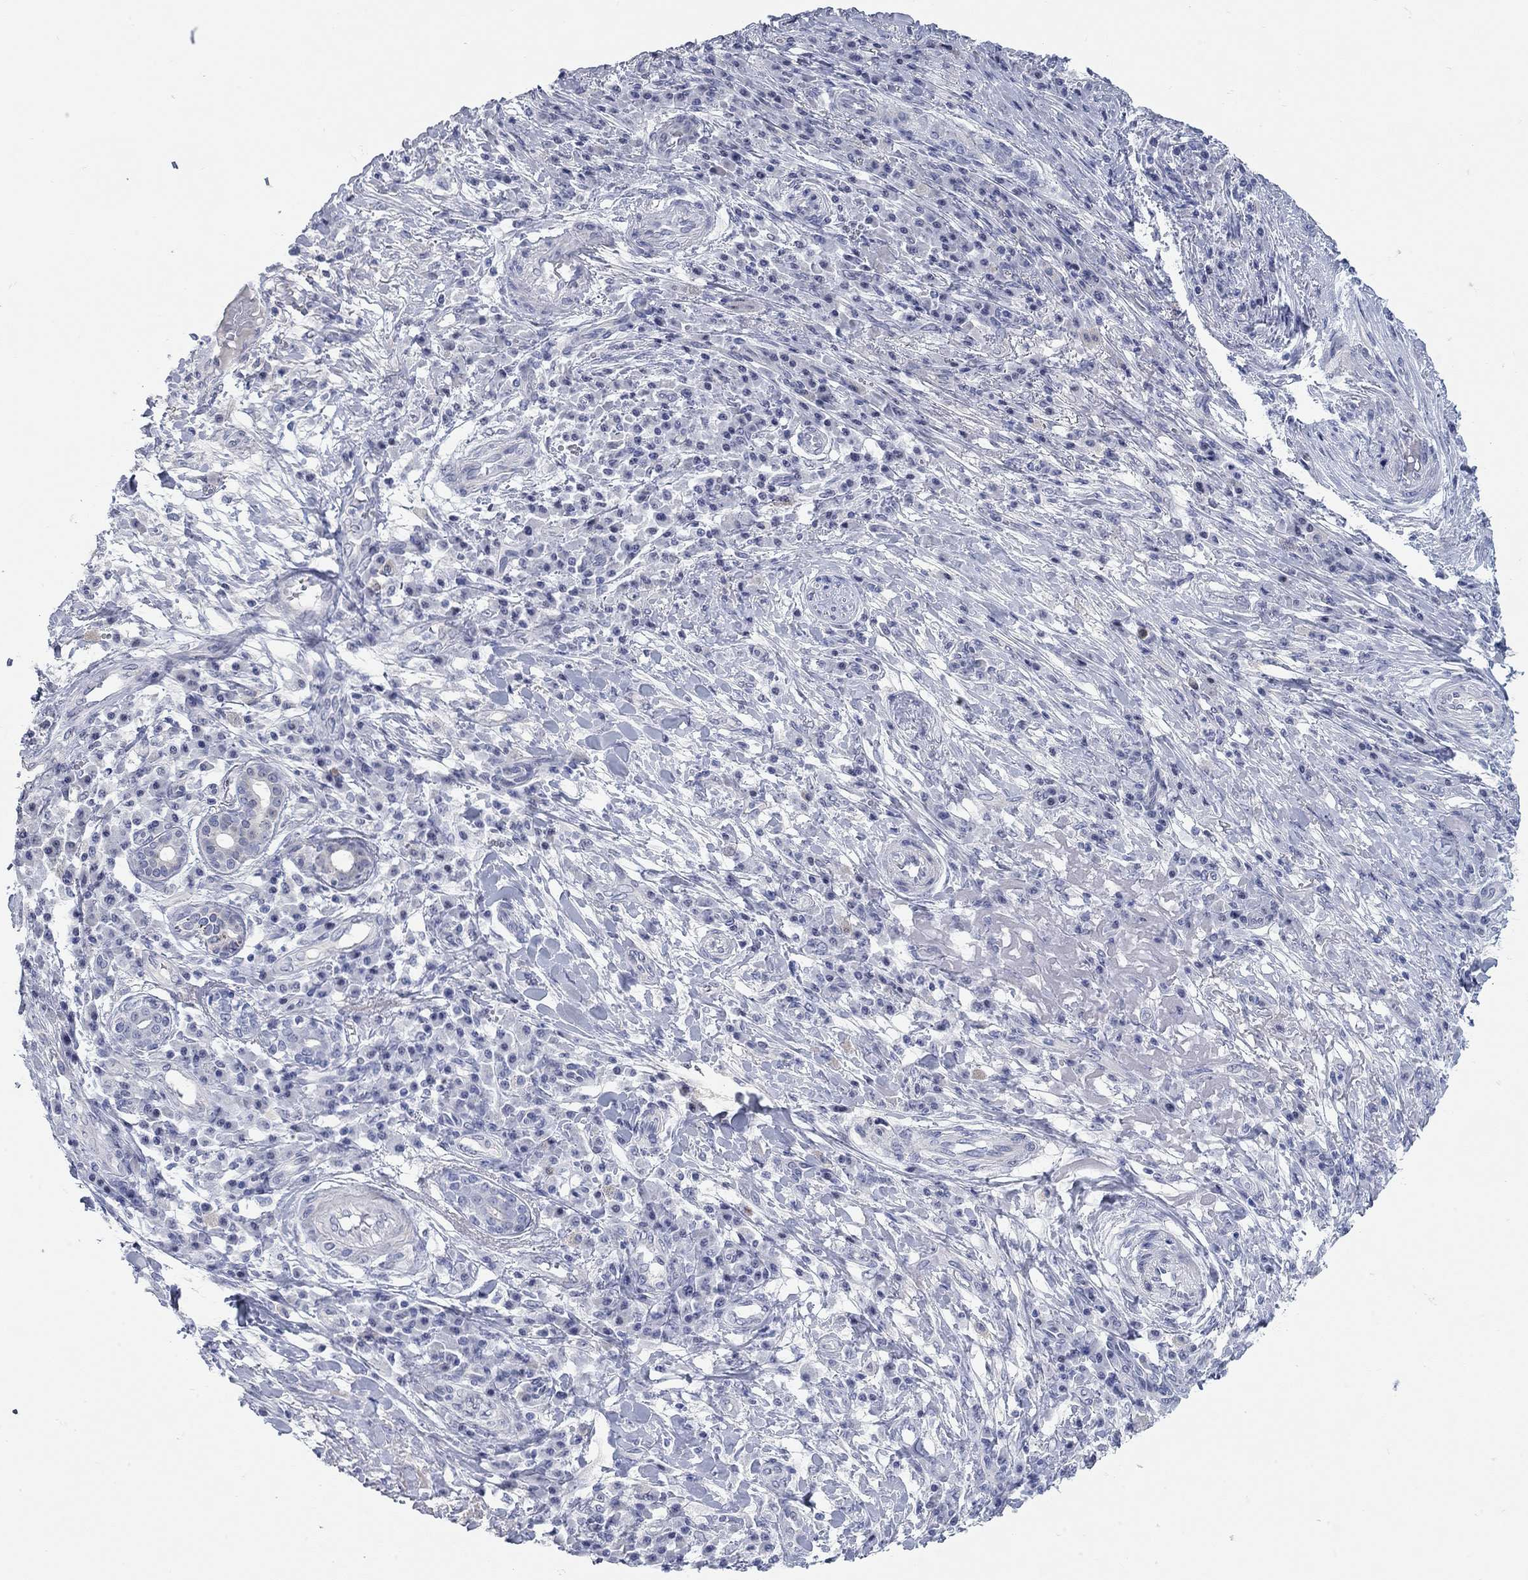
{"staining": {"intensity": "negative", "quantity": "none", "location": "none"}, "tissue": "skin cancer", "cell_type": "Tumor cells", "image_type": "cancer", "snomed": [{"axis": "morphology", "description": "Squamous cell carcinoma, NOS"}, {"axis": "topography", "description": "Skin"}], "caption": "High magnification brightfield microscopy of skin squamous cell carcinoma stained with DAB (3,3'-diaminobenzidine) (brown) and counterstained with hematoxylin (blue): tumor cells show no significant positivity.", "gene": "WASF3", "patient": {"sex": "male", "age": 92}}